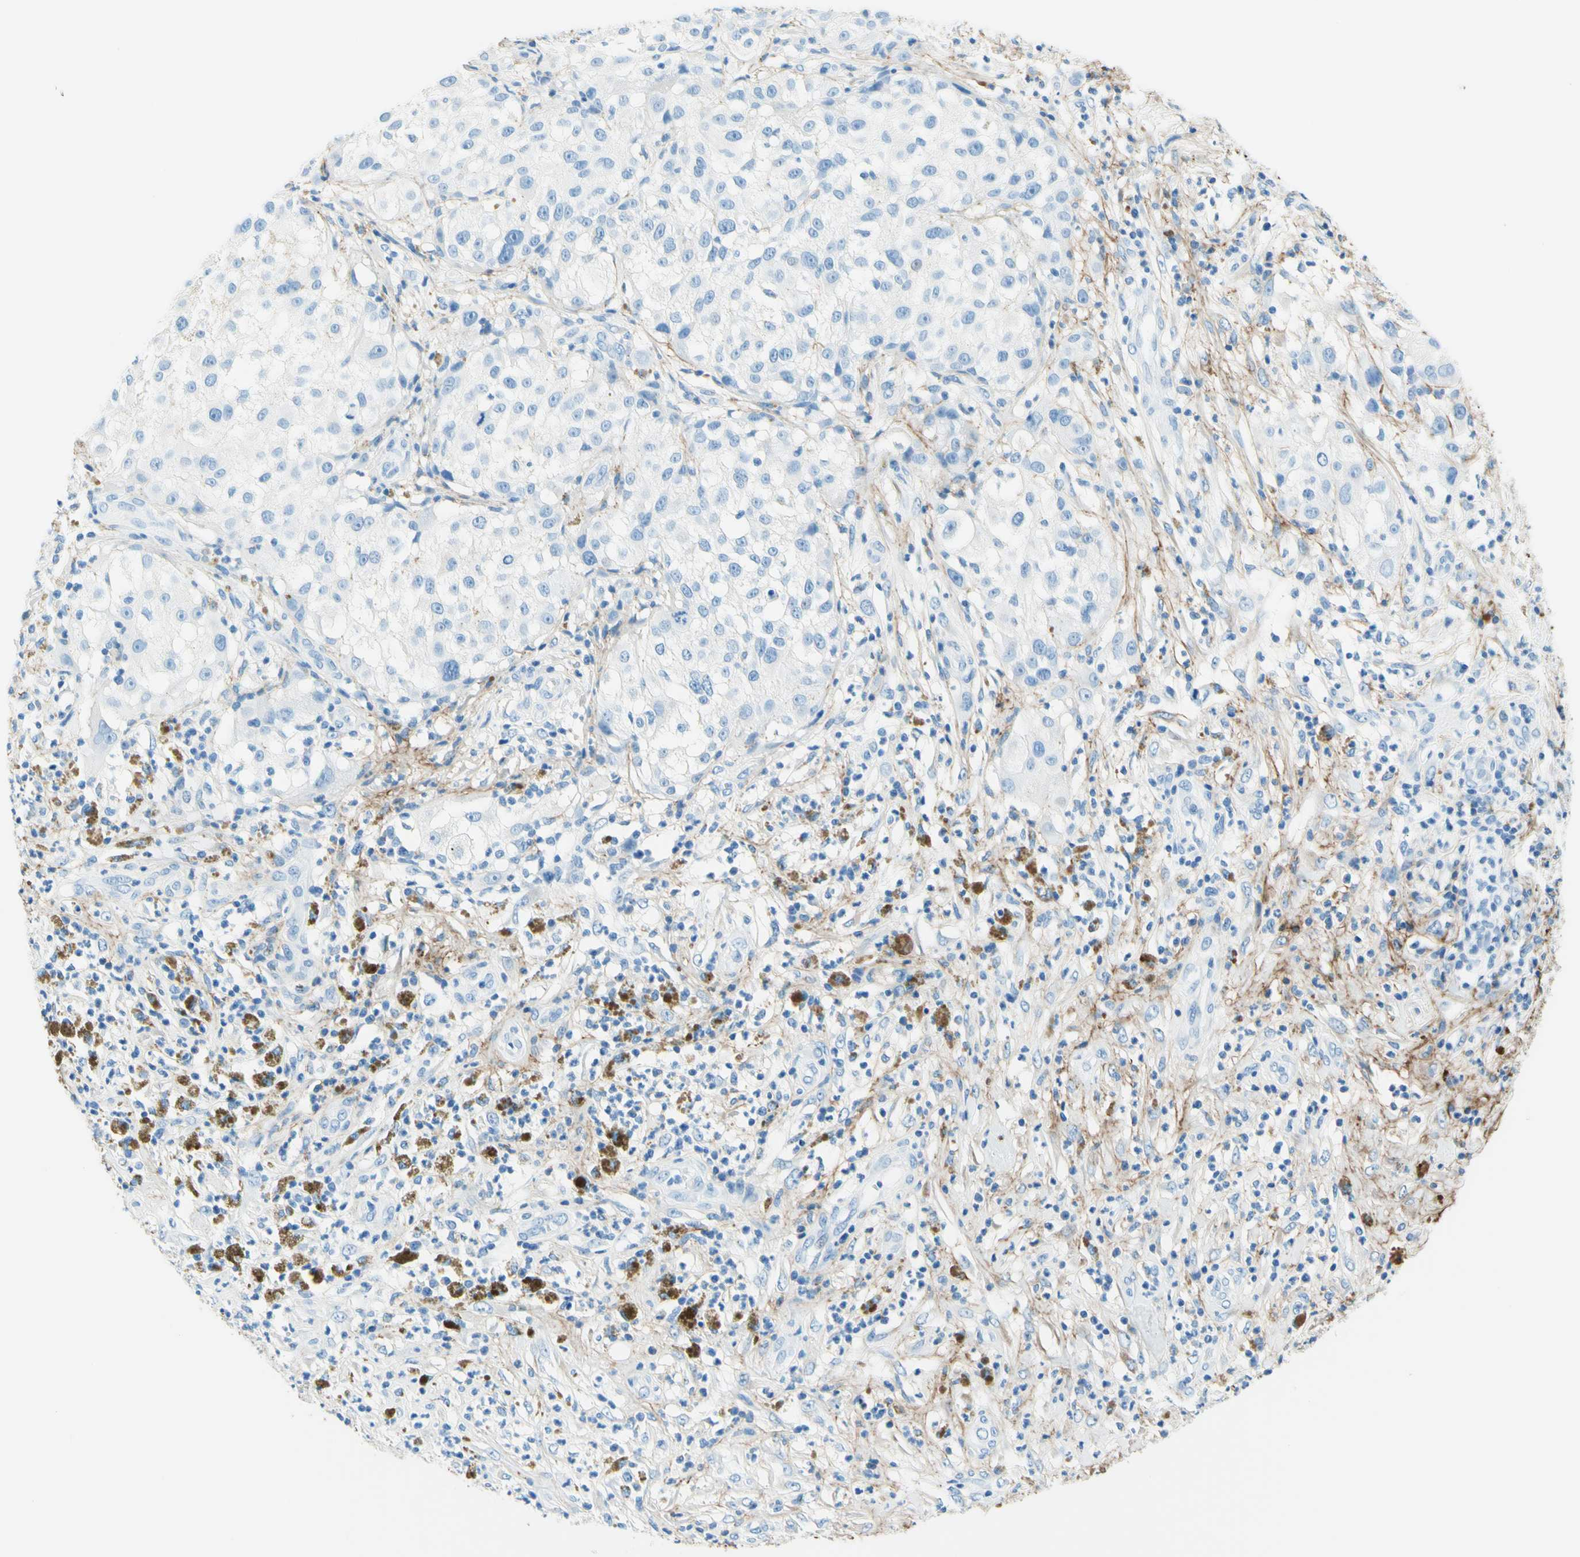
{"staining": {"intensity": "negative", "quantity": "none", "location": "none"}, "tissue": "melanoma", "cell_type": "Tumor cells", "image_type": "cancer", "snomed": [{"axis": "morphology", "description": "Necrosis, NOS"}, {"axis": "morphology", "description": "Malignant melanoma, NOS"}, {"axis": "topography", "description": "Skin"}], "caption": "Melanoma stained for a protein using immunohistochemistry exhibits no expression tumor cells.", "gene": "MFAP5", "patient": {"sex": "female", "age": 87}}